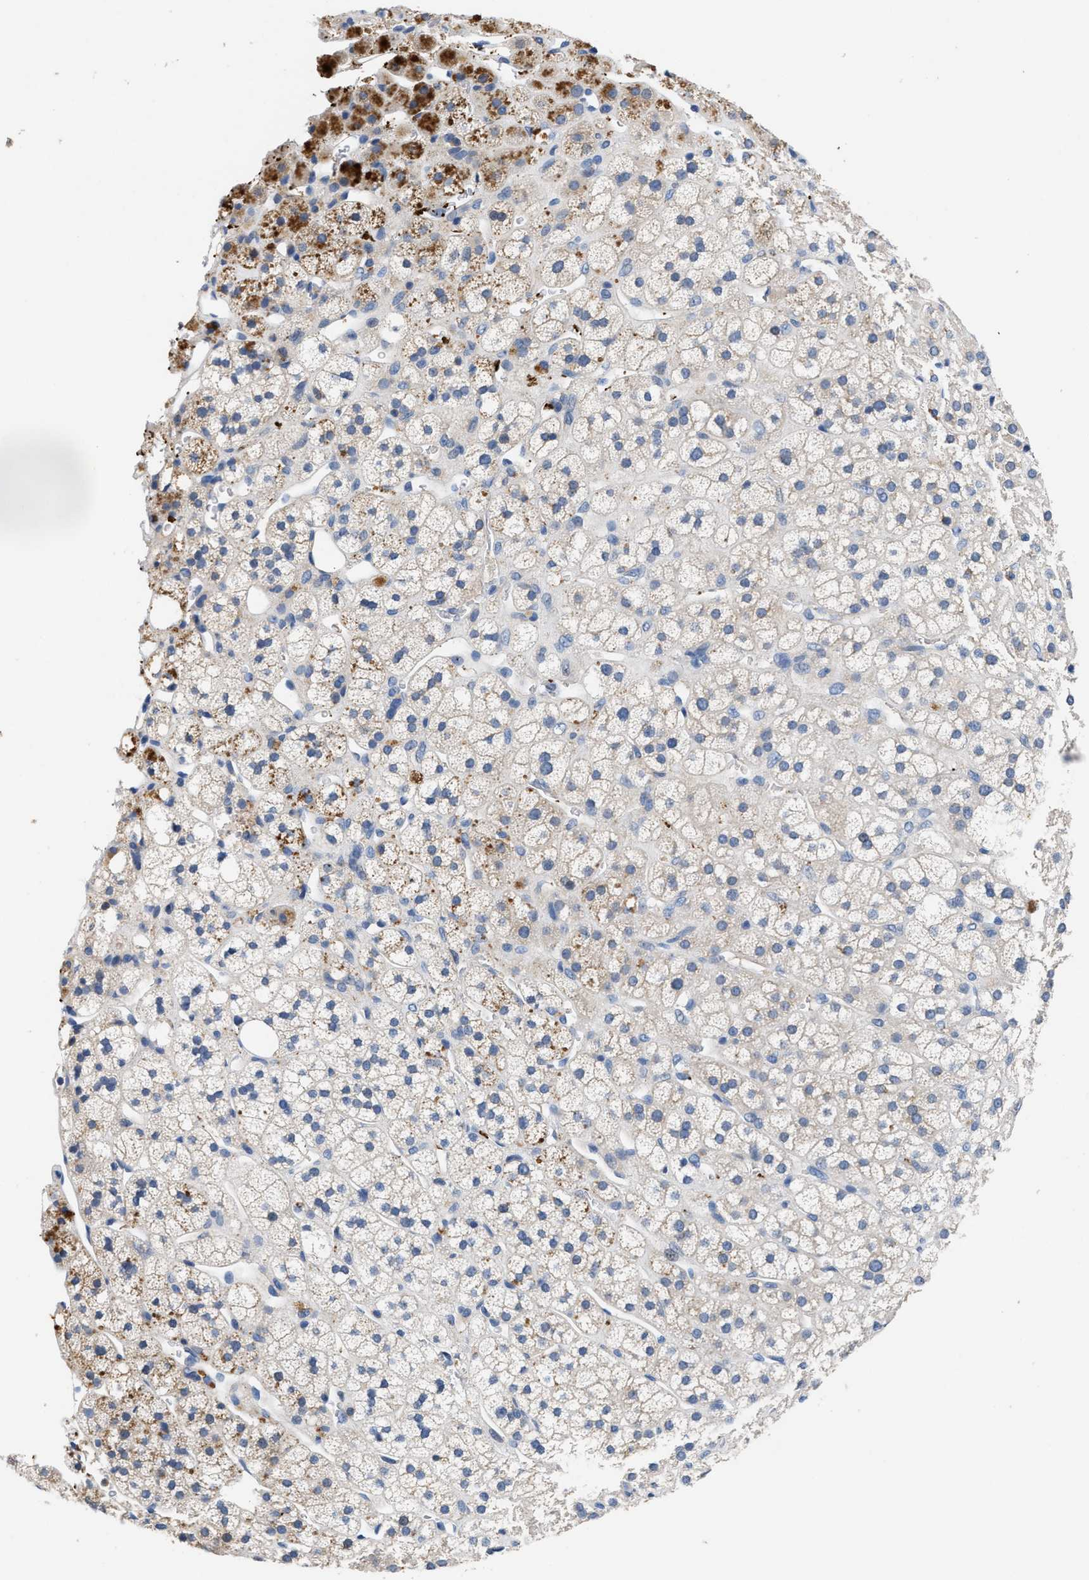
{"staining": {"intensity": "moderate", "quantity": "<25%", "location": "cytoplasmic/membranous"}, "tissue": "adrenal gland", "cell_type": "Glandular cells", "image_type": "normal", "snomed": [{"axis": "morphology", "description": "Normal tissue, NOS"}, {"axis": "topography", "description": "Adrenal gland"}], "caption": "Glandular cells reveal low levels of moderate cytoplasmic/membranous positivity in approximately <25% of cells in normal human adrenal gland.", "gene": "CCDC171", "patient": {"sex": "male", "age": 56}}